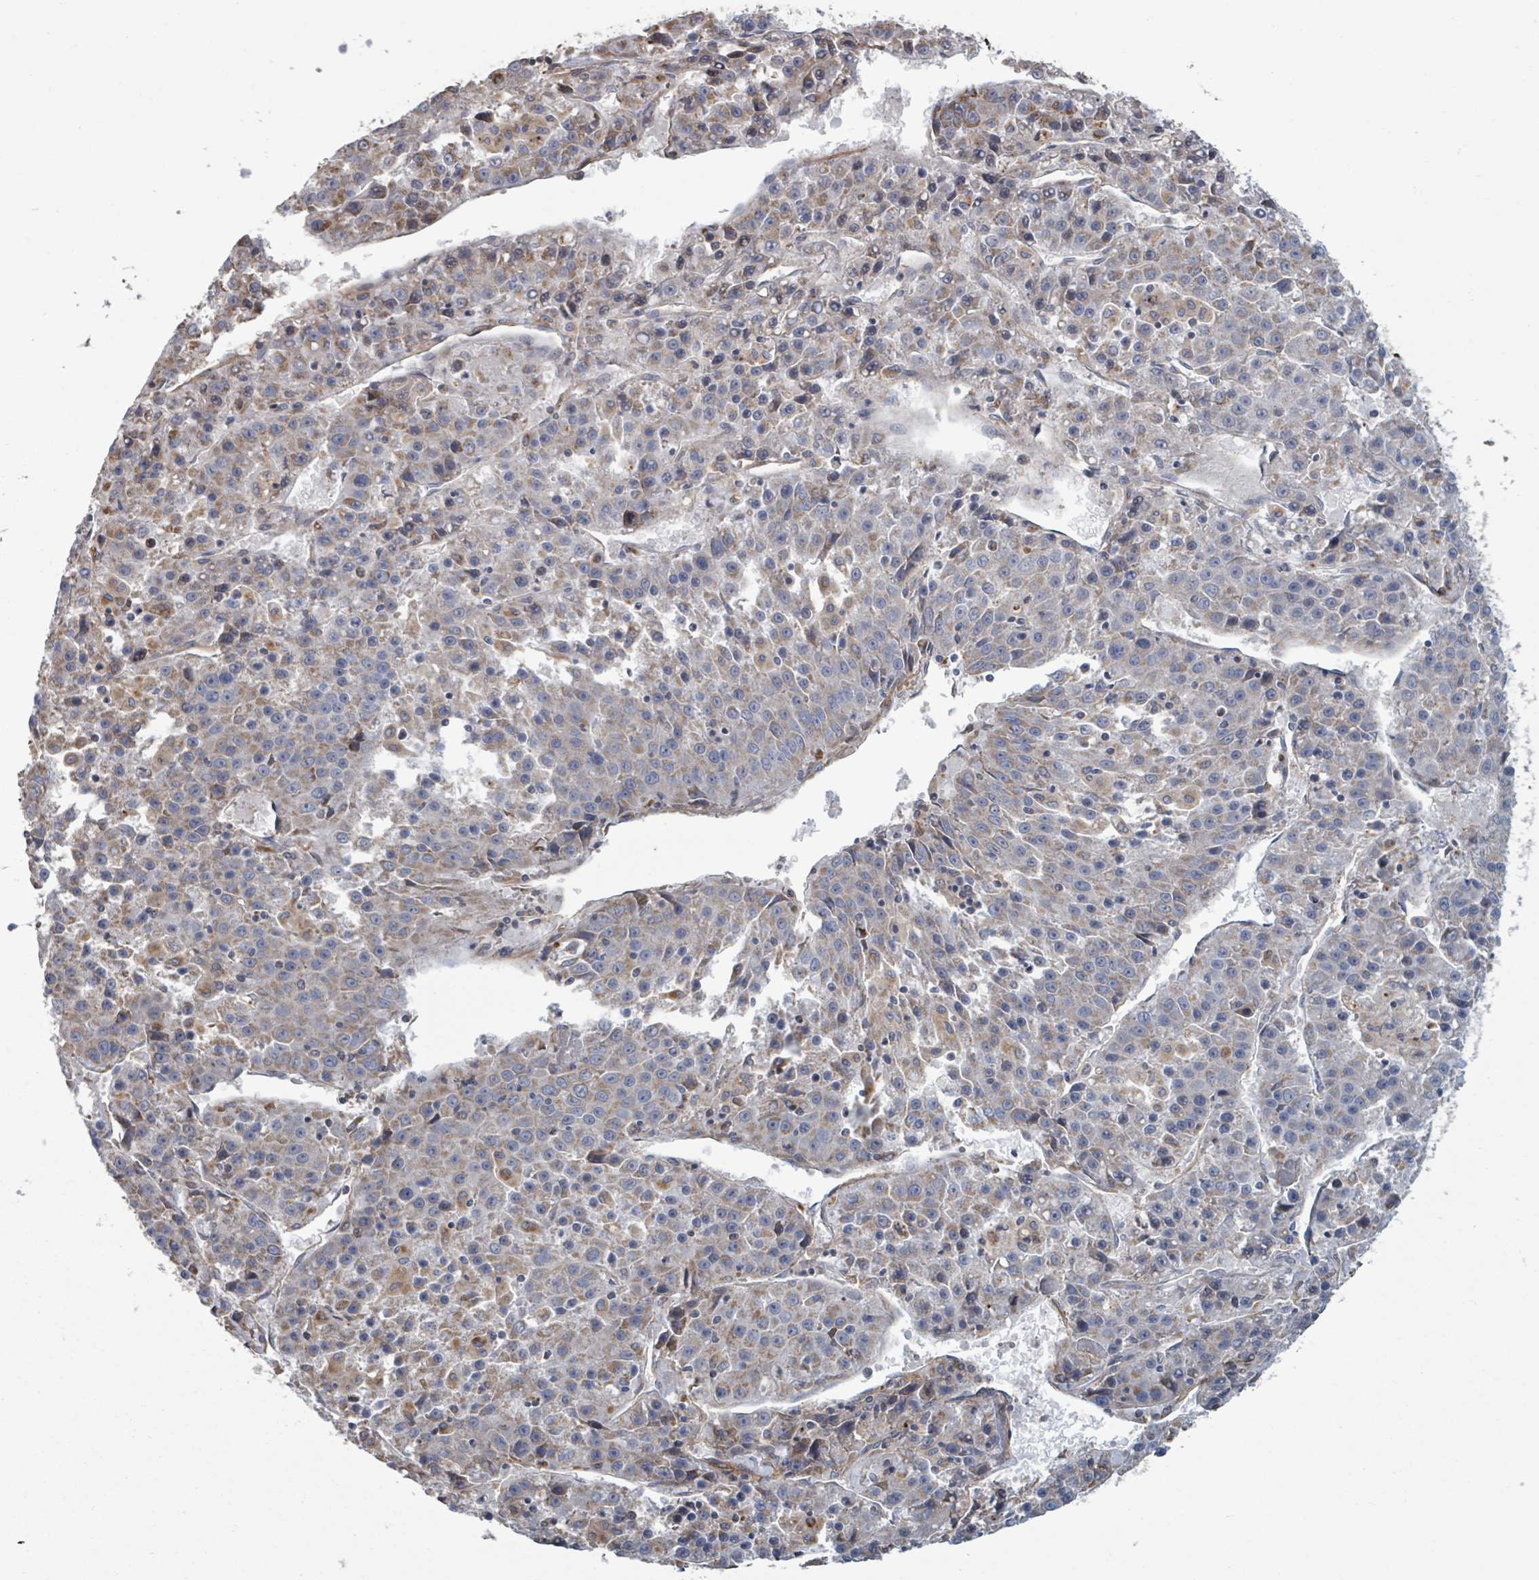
{"staining": {"intensity": "moderate", "quantity": "25%-75%", "location": "cytoplasmic/membranous"}, "tissue": "liver cancer", "cell_type": "Tumor cells", "image_type": "cancer", "snomed": [{"axis": "morphology", "description": "Carcinoma, Hepatocellular, NOS"}, {"axis": "topography", "description": "Liver"}], "caption": "IHC staining of liver hepatocellular carcinoma, which demonstrates medium levels of moderate cytoplasmic/membranous positivity in approximately 25%-75% of tumor cells indicating moderate cytoplasmic/membranous protein staining. The staining was performed using DAB (brown) for protein detection and nuclei were counterstained in hematoxylin (blue).", "gene": "ADCK1", "patient": {"sex": "female", "age": 53}}